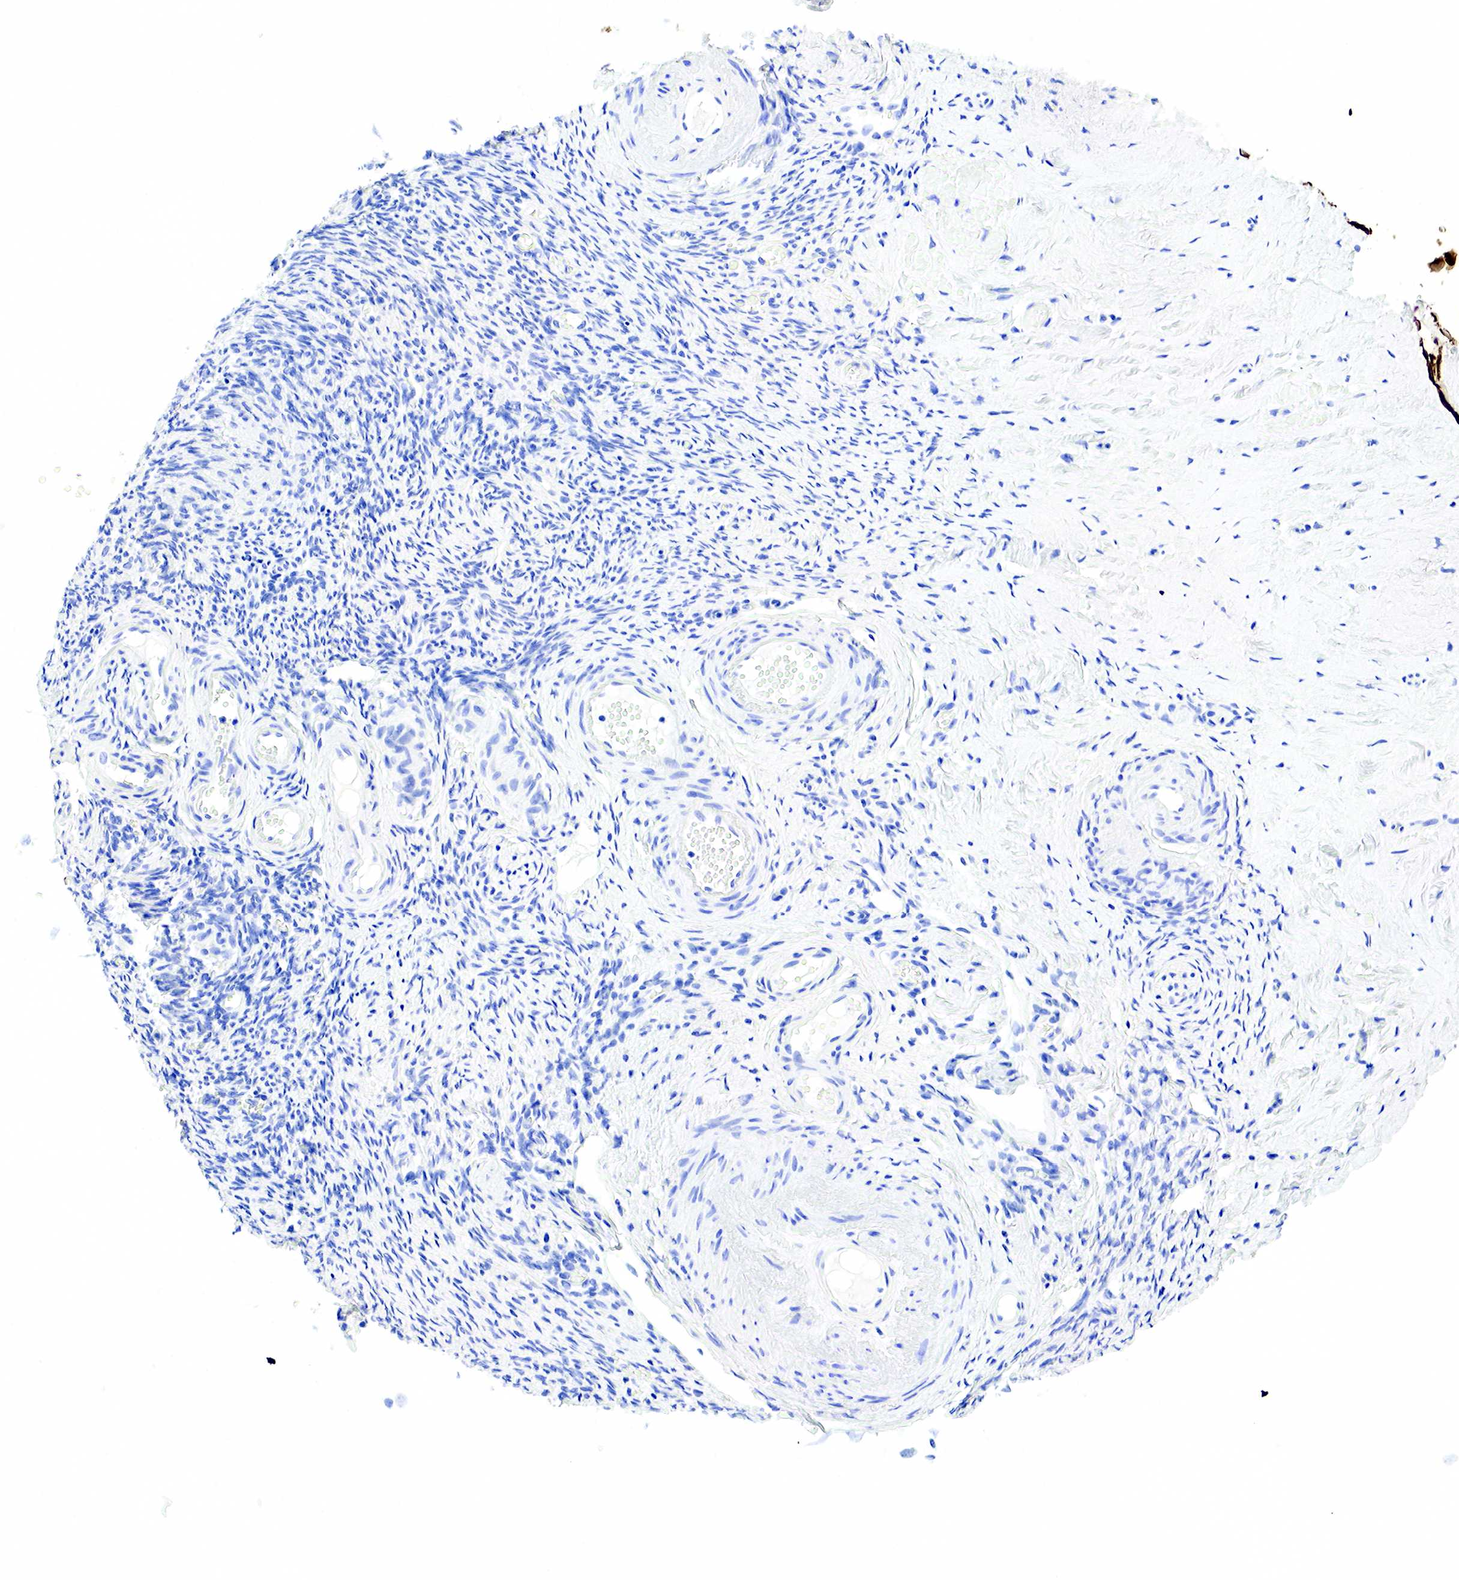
{"staining": {"intensity": "weak", "quantity": "<25%", "location": "cytoplasmic/membranous"}, "tissue": "ovary", "cell_type": "Follicle cells", "image_type": "normal", "snomed": [{"axis": "morphology", "description": "Normal tissue, NOS"}, {"axis": "topography", "description": "Ovary"}], "caption": "Photomicrograph shows no significant protein positivity in follicle cells of unremarkable ovary. (DAB IHC visualized using brightfield microscopy, high magnification).", "gene": "KRT7", "patient": {"sex": "female", "age": 63}}